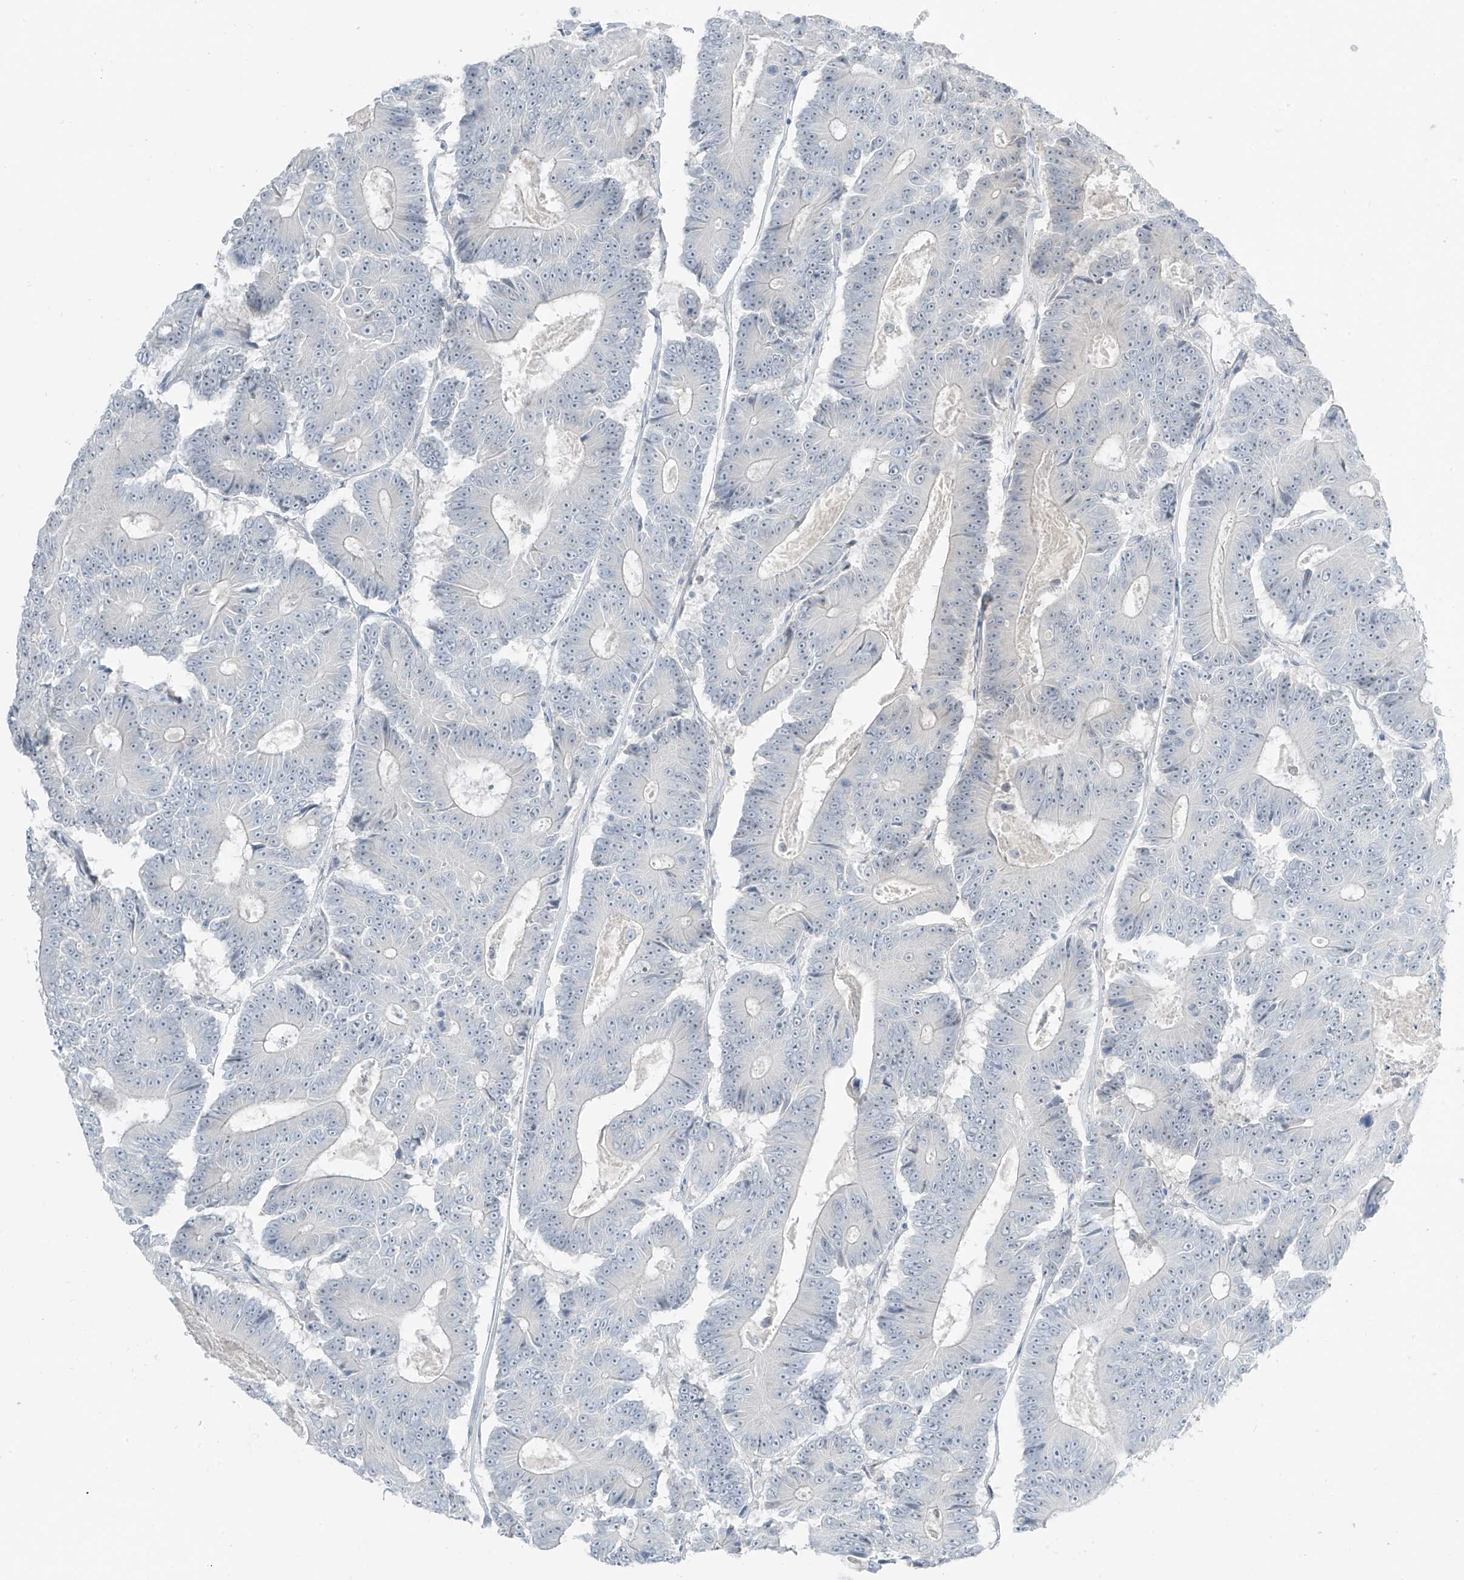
{"staining": {"intensity": "negative", "quantity": "none", "location": "none"}, "tissue": "colorectal cancer", "cell_type": "Tumor cells", "image_type": "cancer", "snomed": [{"axis": "morphology", "description": "Adenocarcinoma, NOS"}, {"axis": "topography", "description": "Colon"}], "caption": "Immunohistochemistry (IHC) histopathology image of human colorectal cancer stained for a protein (brown), which shows no positivity in tumor cells. (DAB (3,3'-diaminobenzidine) IHC visualized using brightfield microscopy, high magnification).", "gene": "PRDM6", "patient": {"sex": "male", "age": 83}}